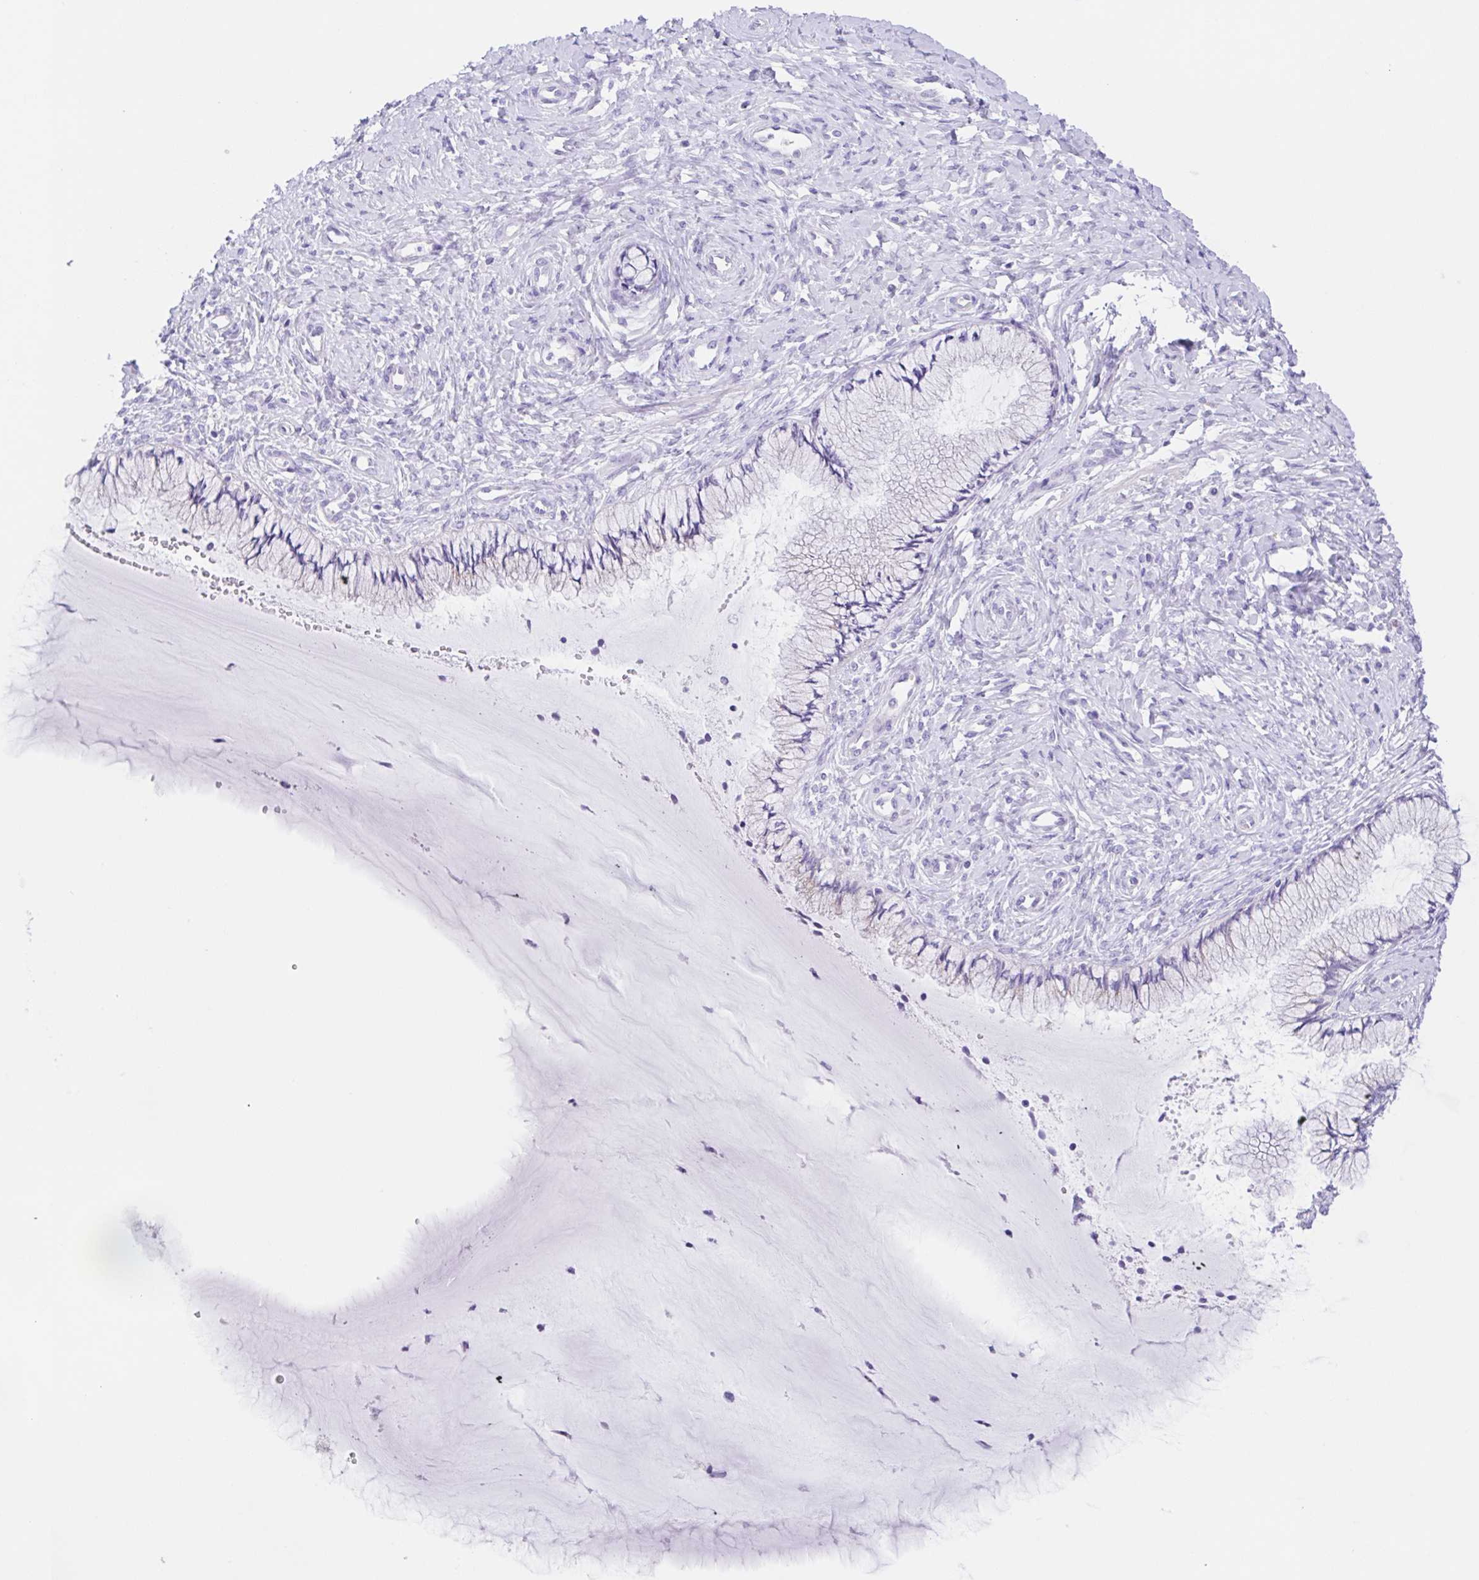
{"staining": {"intensity": "negative", "quantity": "none", "location": "none"}, "tissue": "cervix", "cell_type": "Glandular cells", "image_type": "normal", "snomed": [{"axis": "morphology", "description": "Normal tissue, NOS"}, {"axis": "topography", "description": "Cervix"}], "caption": "DAB (3,3'-diaminobenzidine) immunohistochemical staining of unremarkable human cervix reveals no significant staining in glandular cells. Nuclei are stained in blue.", "gene": "SCG3", "patient": {"sex": "female", "age": 37}}